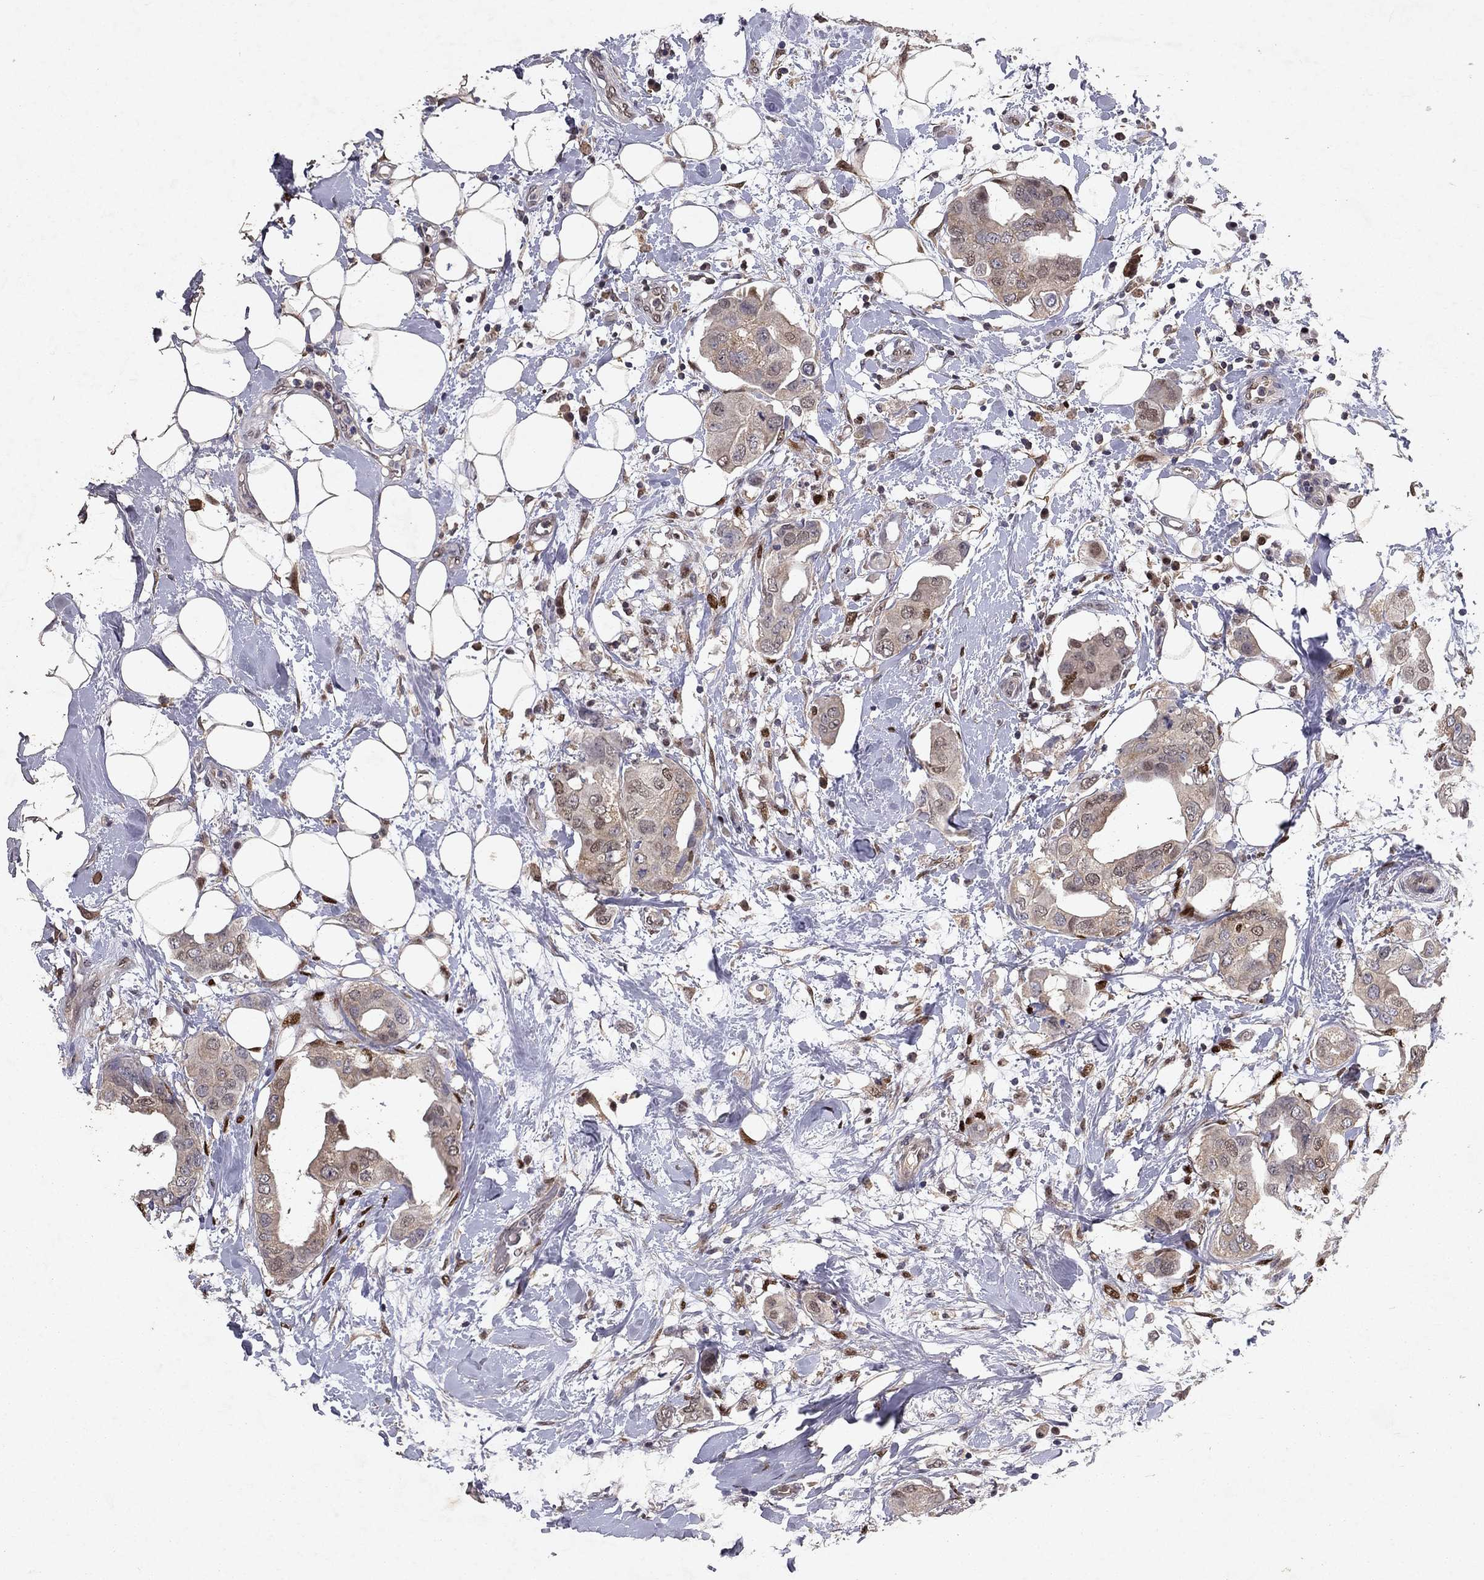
{"staining": {"intensity": "negative", "quantity": "none", "location": "none"}, "tissue": "breast cancer", "cell_type": "Tumor cells", "image_type": "cancer", "snomed": [{"axis": "morphology", "description": "Normal tissue, NOS"}, {"axis": "morphology", "description": "Duct carcinoma"}, {"axis": "topography", "description": "Breast"}], "caption": "High magnification brightfield microscopy of infiltrating ductal carcinoma (breast) stained with DAB (3,3'-diaminobenzidine) (brown) and counterstained with hematoxylin (blue): tumor cells show no significant expression.", "gene": "CRTC1", "patient": {"sex": "female", "age": 40}}